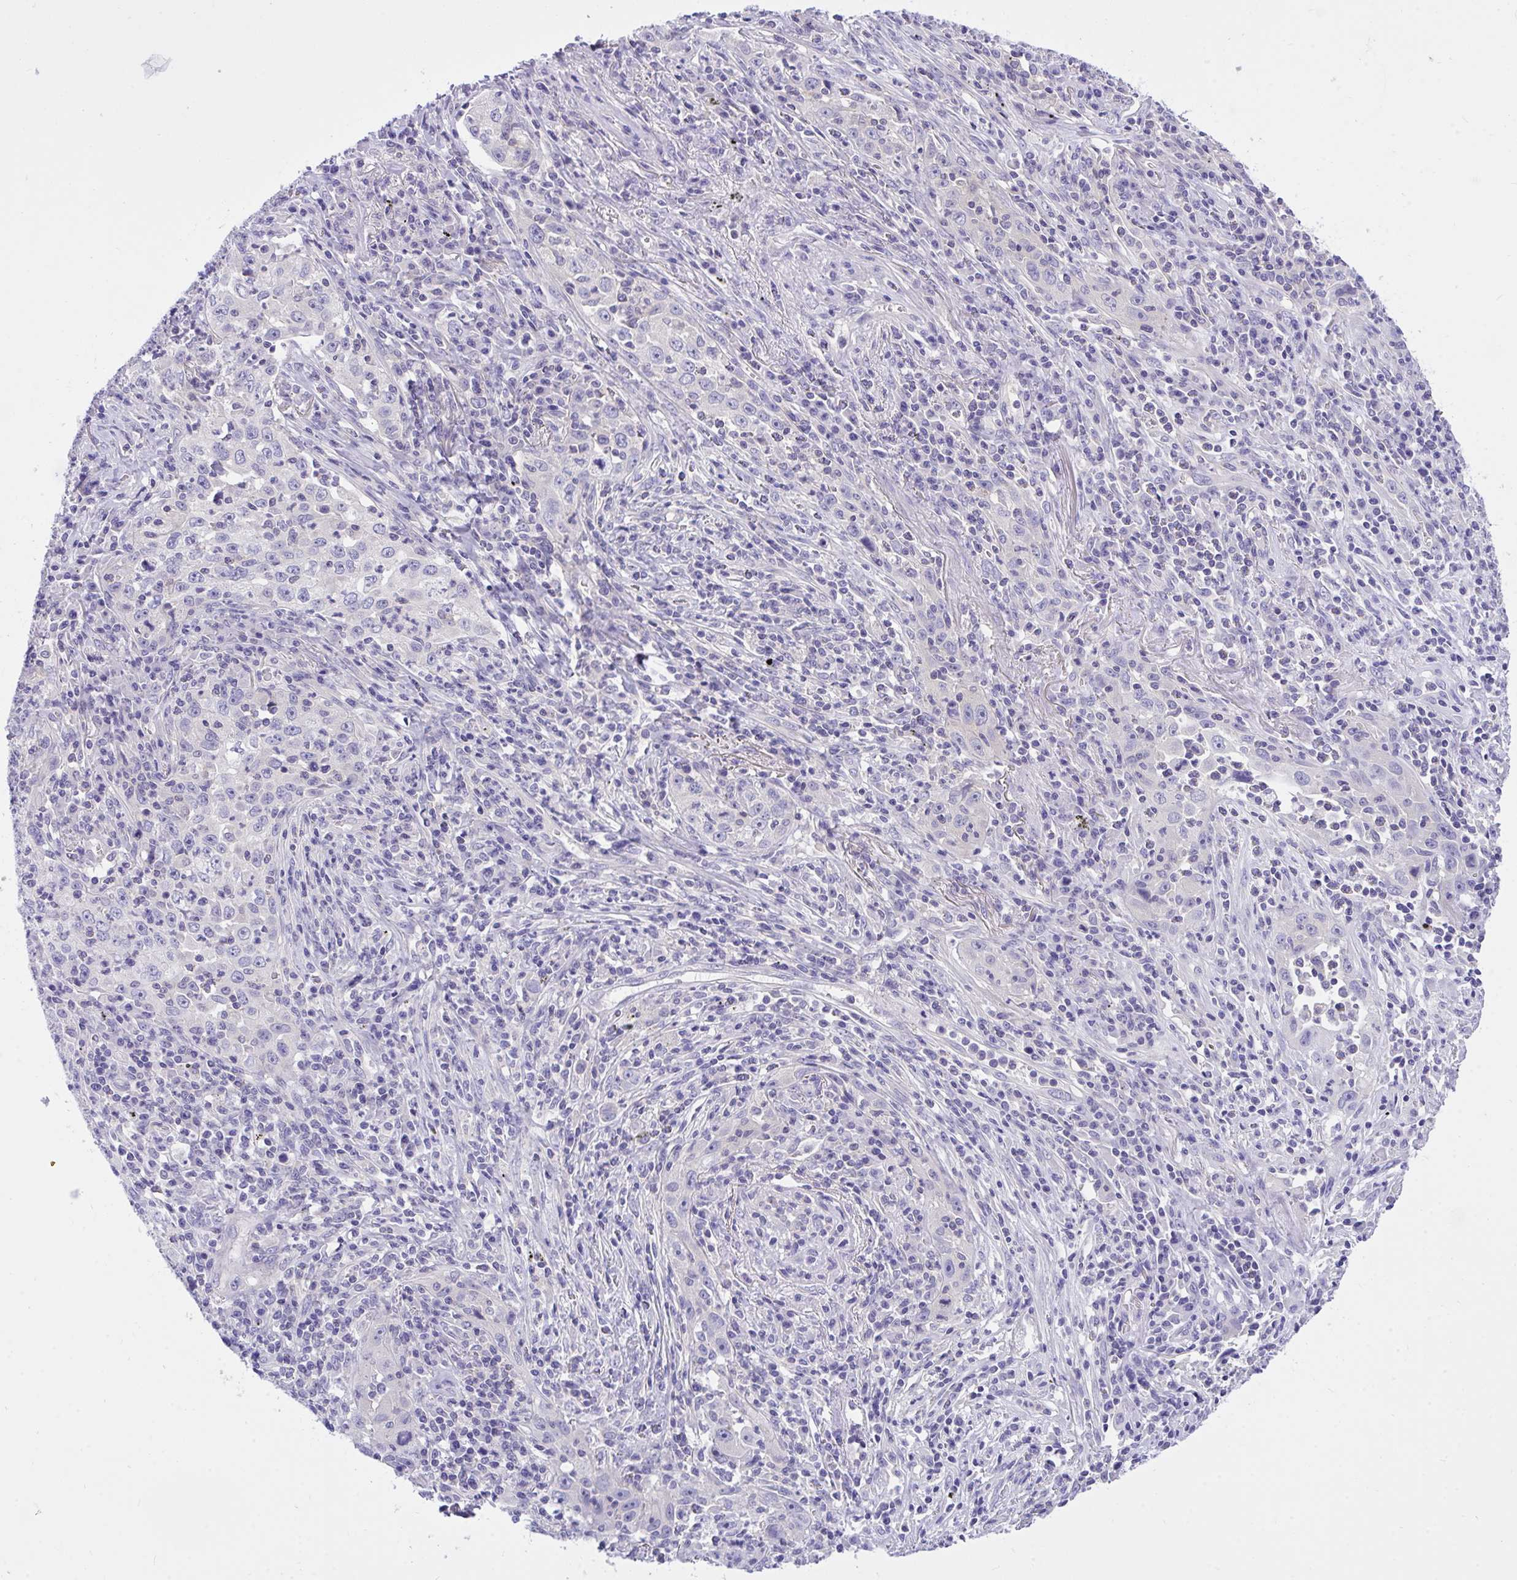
{"staining": {"intensity": "negative", "quantity": "none", "location": "none"}, "tissue": "lung cancer", "cell_type": "Tumor cells", "image_type": "cancer", "snomed": [{"axis": "morphology", "description": "Squamous cell carcinoma, NOS"}, {"axis": "topography", "description": "Lung"}], "caption": "Immunohistochemistry histopathology image of neoplastic tissue: human lung cancer (squamous cell carcinoma) stained with DAB (3,3'-diaminobenzidine) displays no significant protein positivity in tumor cells.", "gene": "TLN2", "patient": {"sex": "male", "age": 71}}